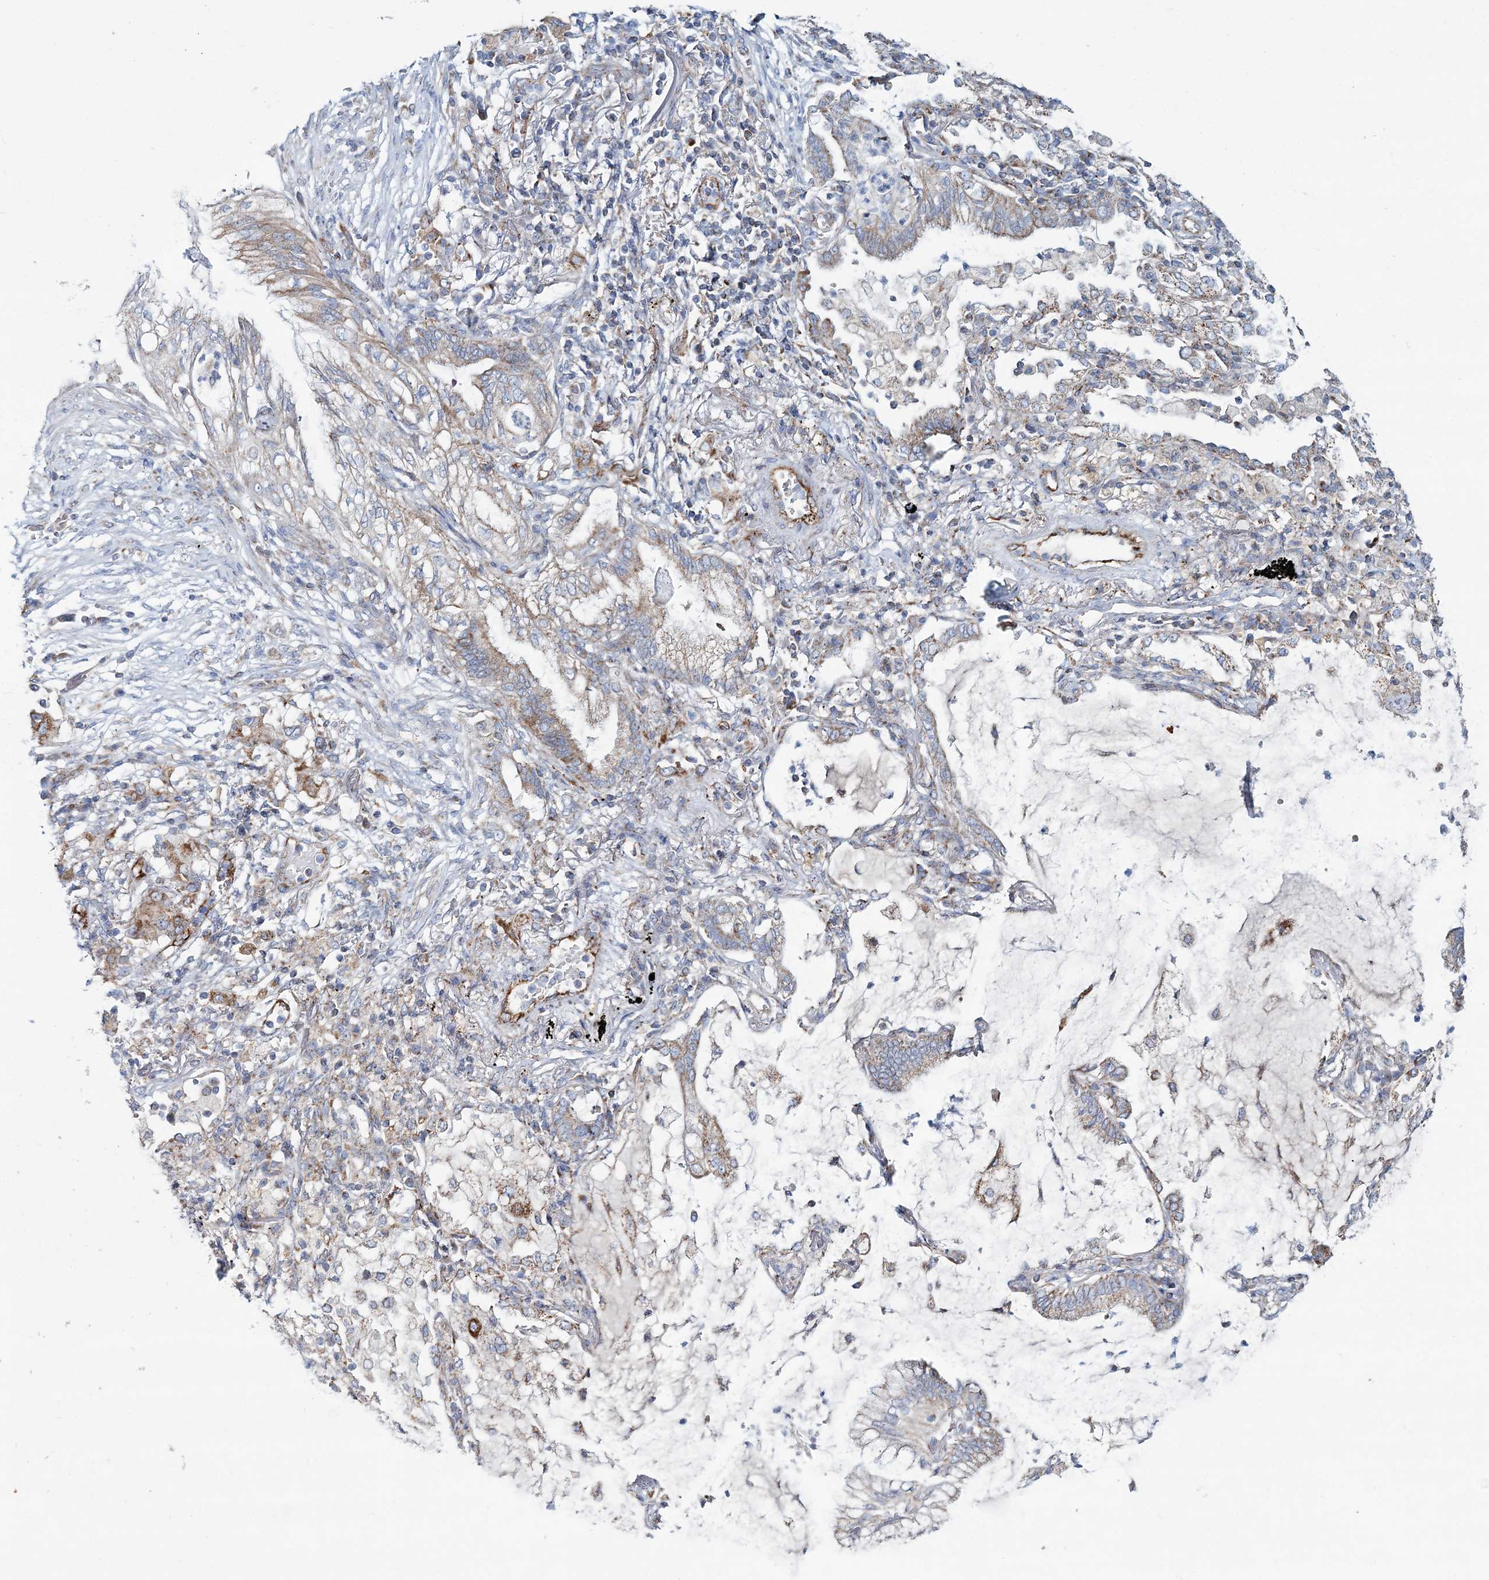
{"staining": {"intensity": "weak", "quantity": ">75%", "location": "cytoplasmic/membranous"}, "tissue": "lung cancer", "cell_type": "Tumor cells", "image_type": "cancer", "snomed": [{"axis": "morphology", "description": "Adenocarcinoma, NOS"}, {"axis": "topography", "description": "Lung"}], "caption": "A high-resolution micrograph shows immunohistochemistry (IHC) staining of lung cancer, which exhibits weak cytoplasmic/membranous staining in approximately >75% of tumor cells.", "gene": "ARHGAP6", "patient": {"sex": "female", "age": 70}}